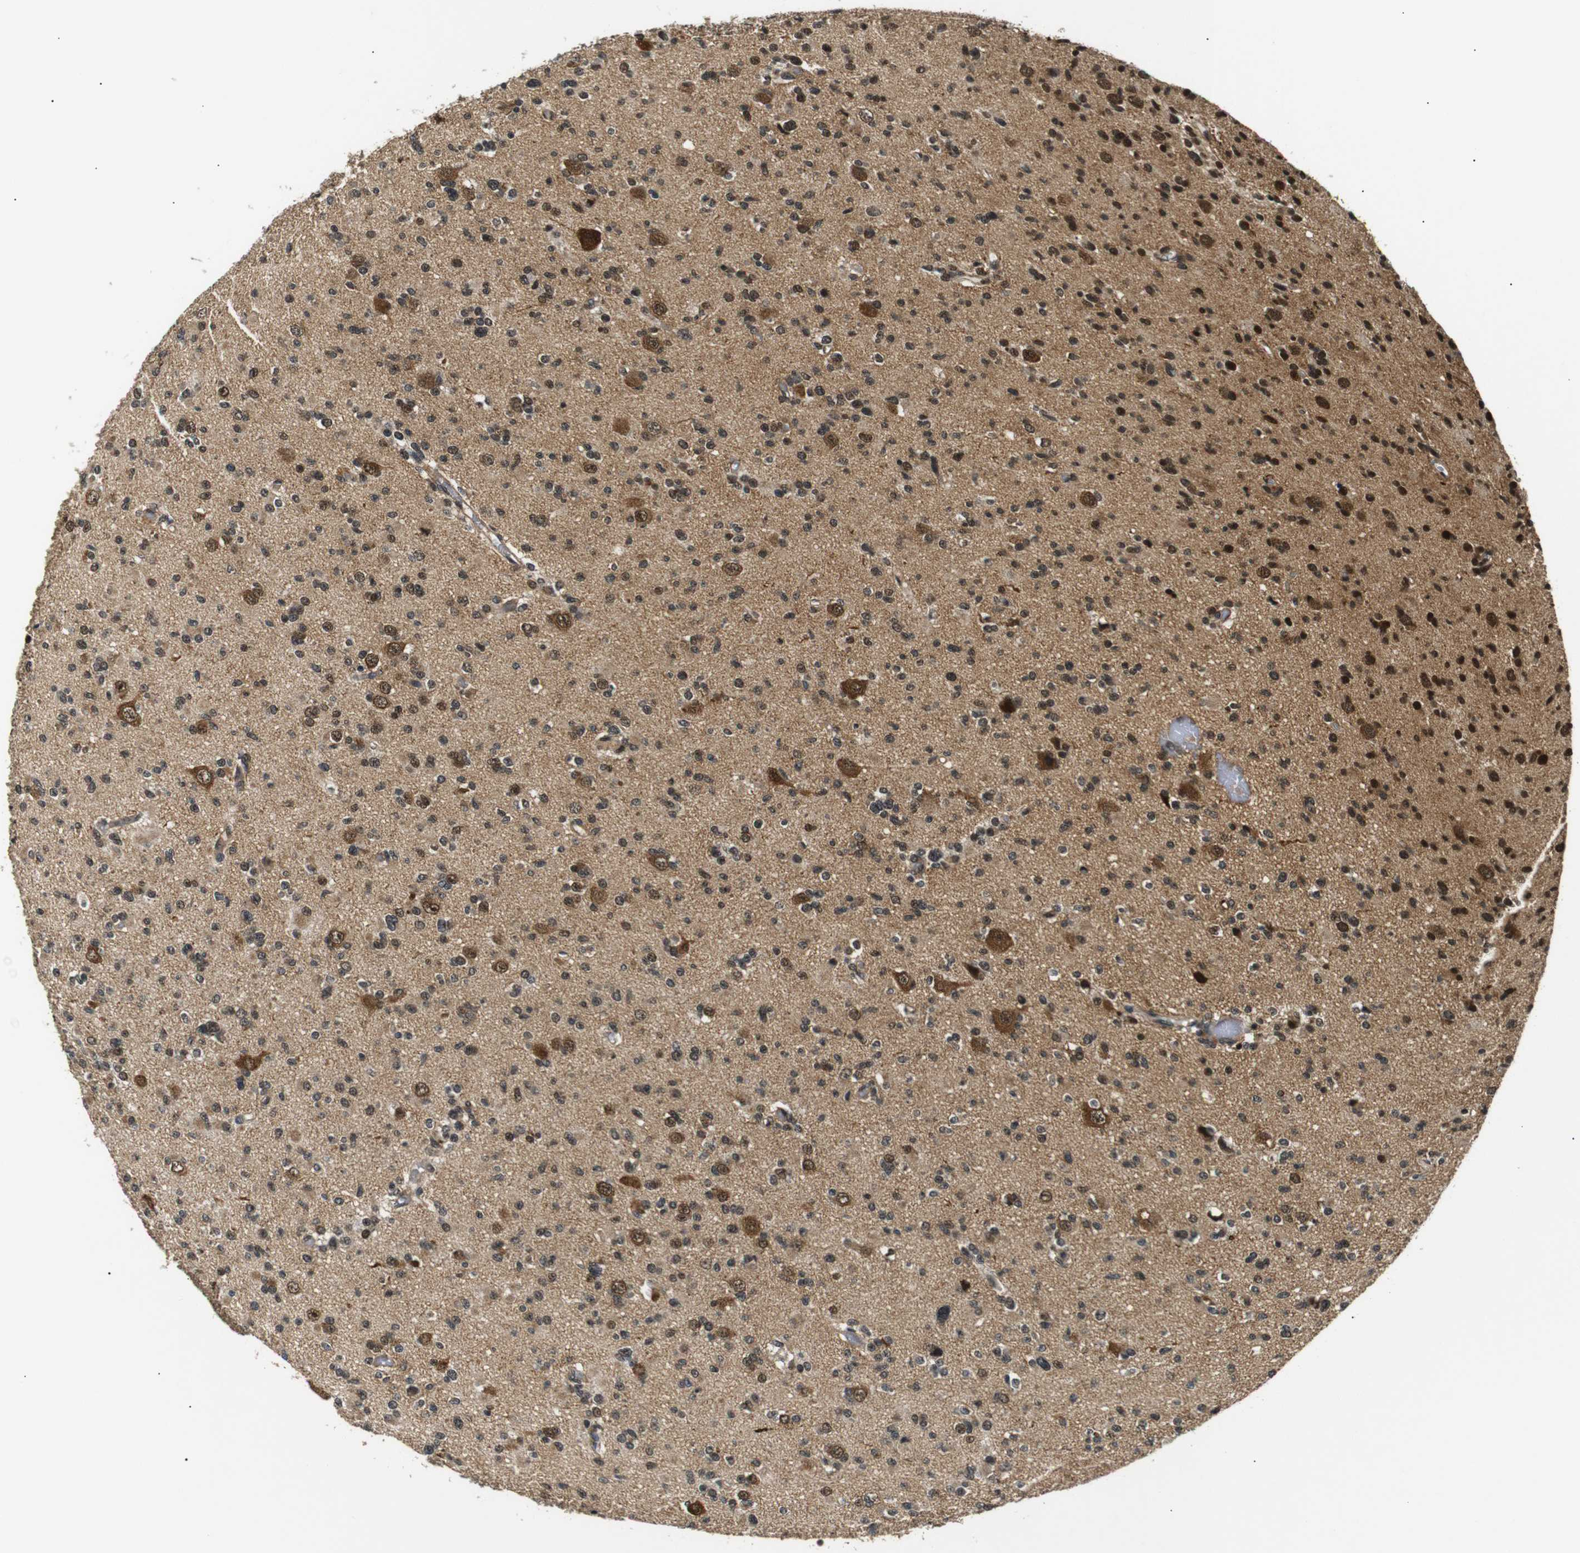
{"staining": {"intensity": "strong", "quantity": ">75%", "location": "cytoplasmic/membranous,nuclear"}, "tissue": "glioma", "cell_type": "Tumor cells", "image_type": "cancer", "snomed": [{"axis": "morphology", "description": "Glioma, malignant, Low grade"}, {"axis": "topography", "description": "Brain"}], "caption": "Tumor cells reveal high levels of strong cytoplasmic/membranous and nuclear expression in about >75% of cells in human glioma.", "gene": "SKP1", "patient": {"sex": "female", "age": 22}}